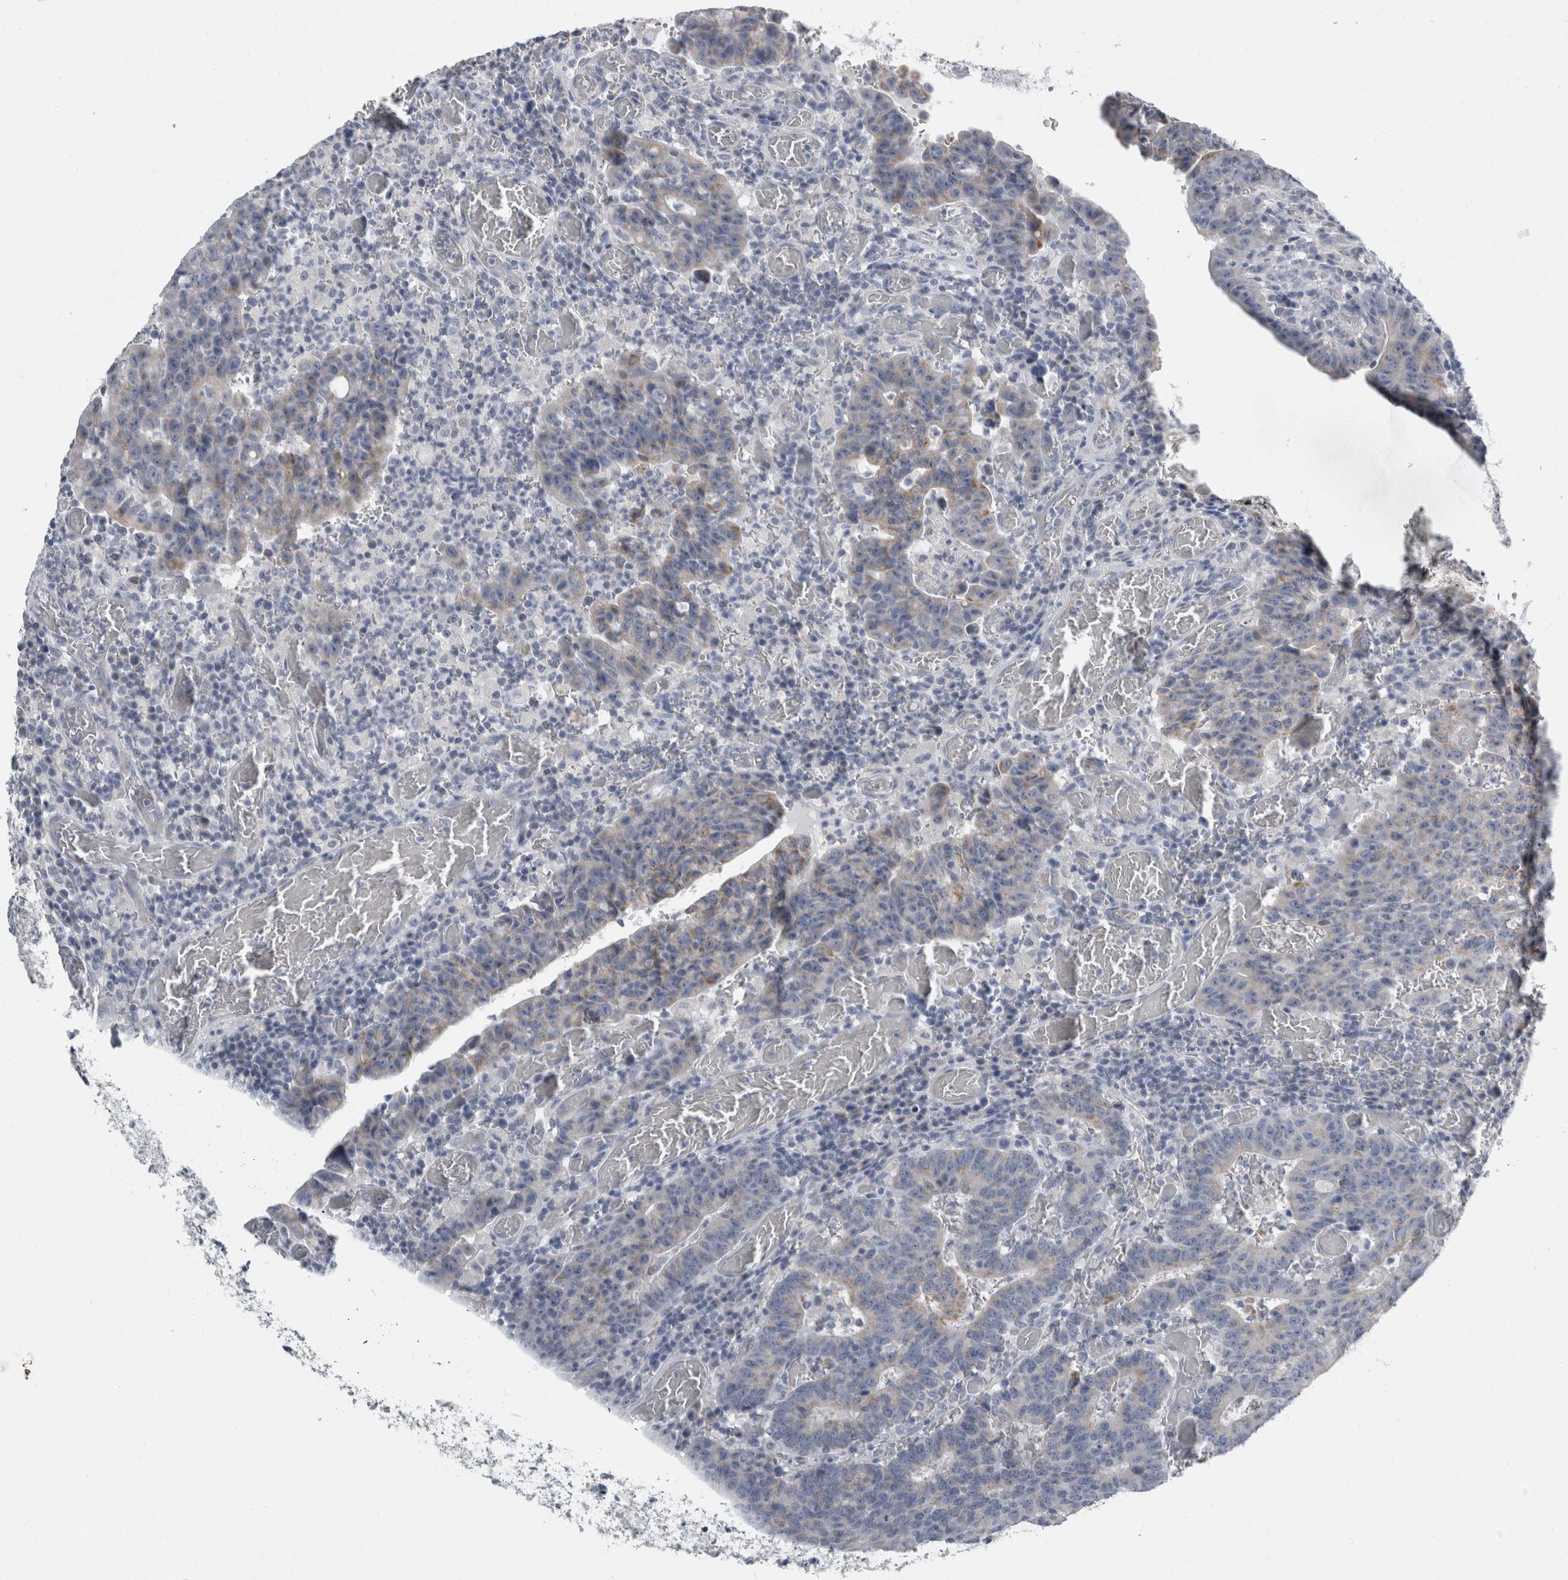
{"staining": {"intensity": "weak", "quantity": "<25%", "location": "cytoplasmic/membranous"}, "tissue": "colorectal cancer", "cell_type": "Tumor cells", "image_type": "cancer", "snomed": [{"axis": "morphology", "description": "Adenocarcinoma, NOS"}, {"axis": "topography", "description": "Colon"}], "caption": "An IHC photomicrograph of colorectal cancer is shown. There is no staining in tumor cells of colorectal cancer.", "gene": "FXYD7", "patient": {"sex": "female", "age": 75}}